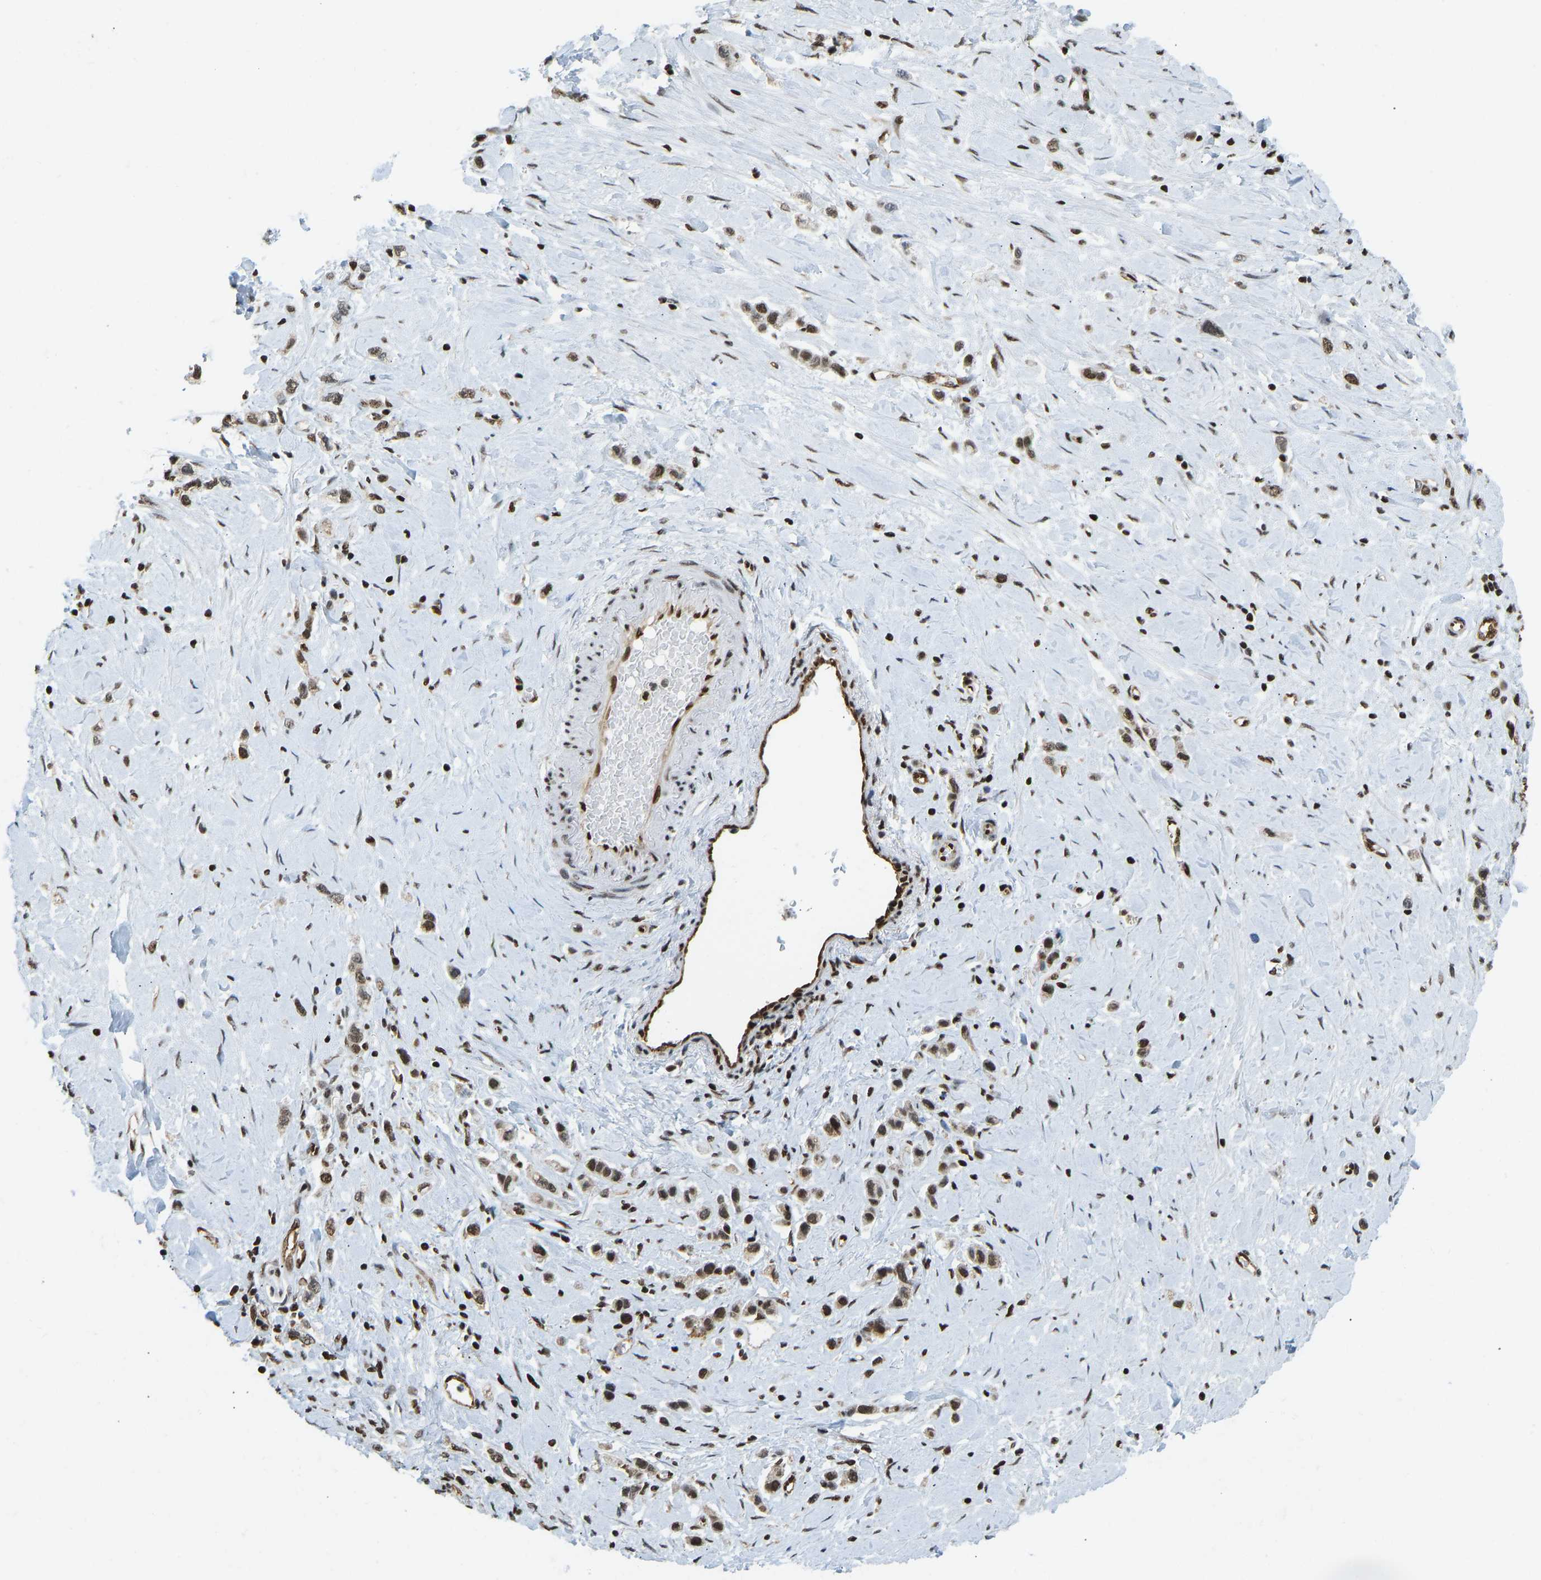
{"staining": {"intensity": "strong", "quantity": ">75%", "location": "nuclear"}, "tissue": "stomach cancer", "cell_type": "Tumor cells", "image_type": "cancer", "snomed": [{"axis": "morphology", "description": "Adenocarcinoma, NOS"}, {"axis": "topography", "description": "Stomach"}], "caption": "Protein expression analysis of stomach cancer (adenocarcinoma) demonstrates strong nuclear positivity in about >75% of tumor cells. The staining was performed using DAB, with brown indicating positive protein expression. Nuclei are stained blue with hematoxylin.", "gene": "ZSCAN20", "patient": {"sex": "female", "age": 65}}